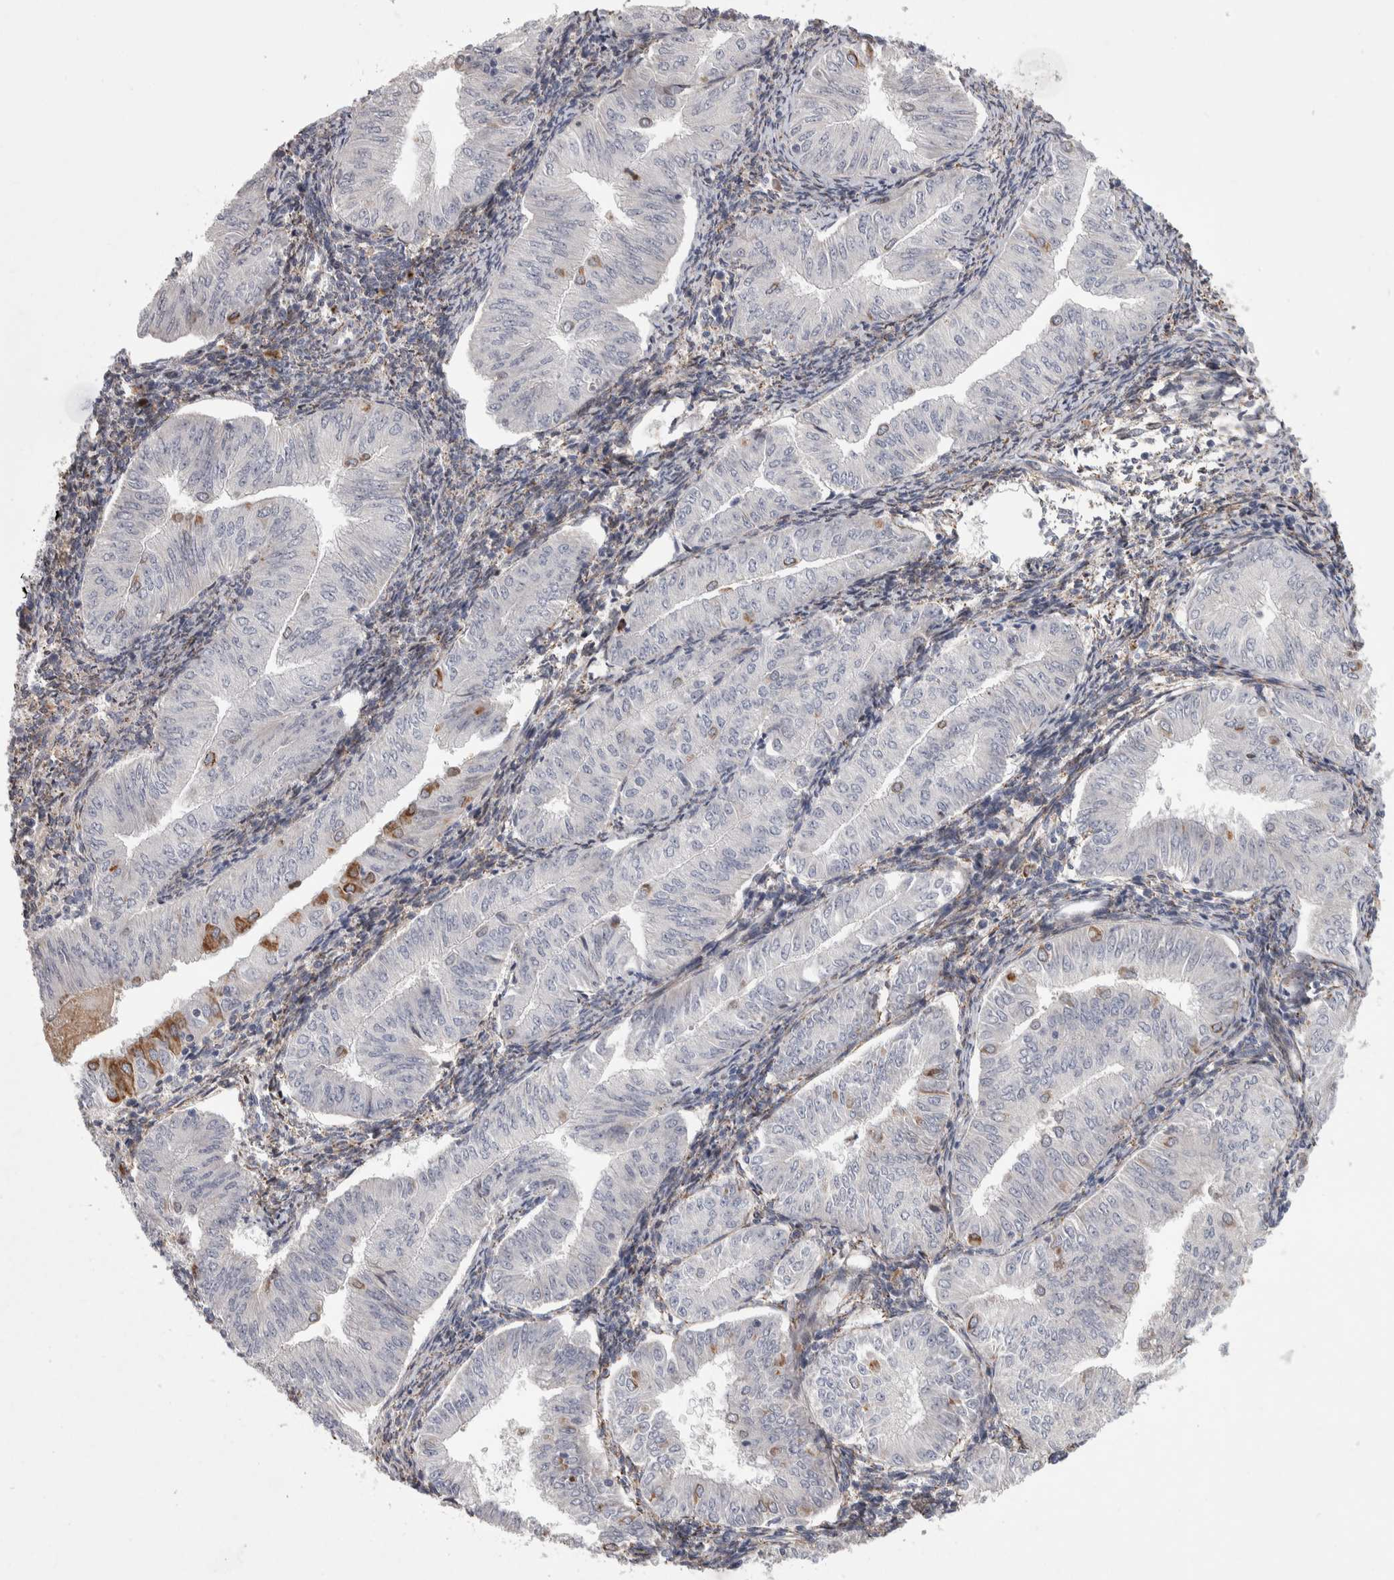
{"staining": {"intensity": "moderate", "quantity": "<25%", "location": "cytoplasmic/membranous"}, "tissue": "endometrial cancer", "cell_type": "Tumor cells", "image_type": "cancer", "snomed": [{"axis": "morphology", "description": "Normal tissue, NOS"}, {"axis": "morphology", "description": "Adenocarcinoma, NOS"}, {"axis": "topography", "description": "Endometrium"}], "caption": "About <25% of tumor cells in endometrial cancer (adenocarcinoma) exhibit moderate cytoplasmic/membranous protein positivity as visualized by brown immunohistochemical staining.", "gene": "PSMG3", "patient": {"sex": "female", "age": 53}}